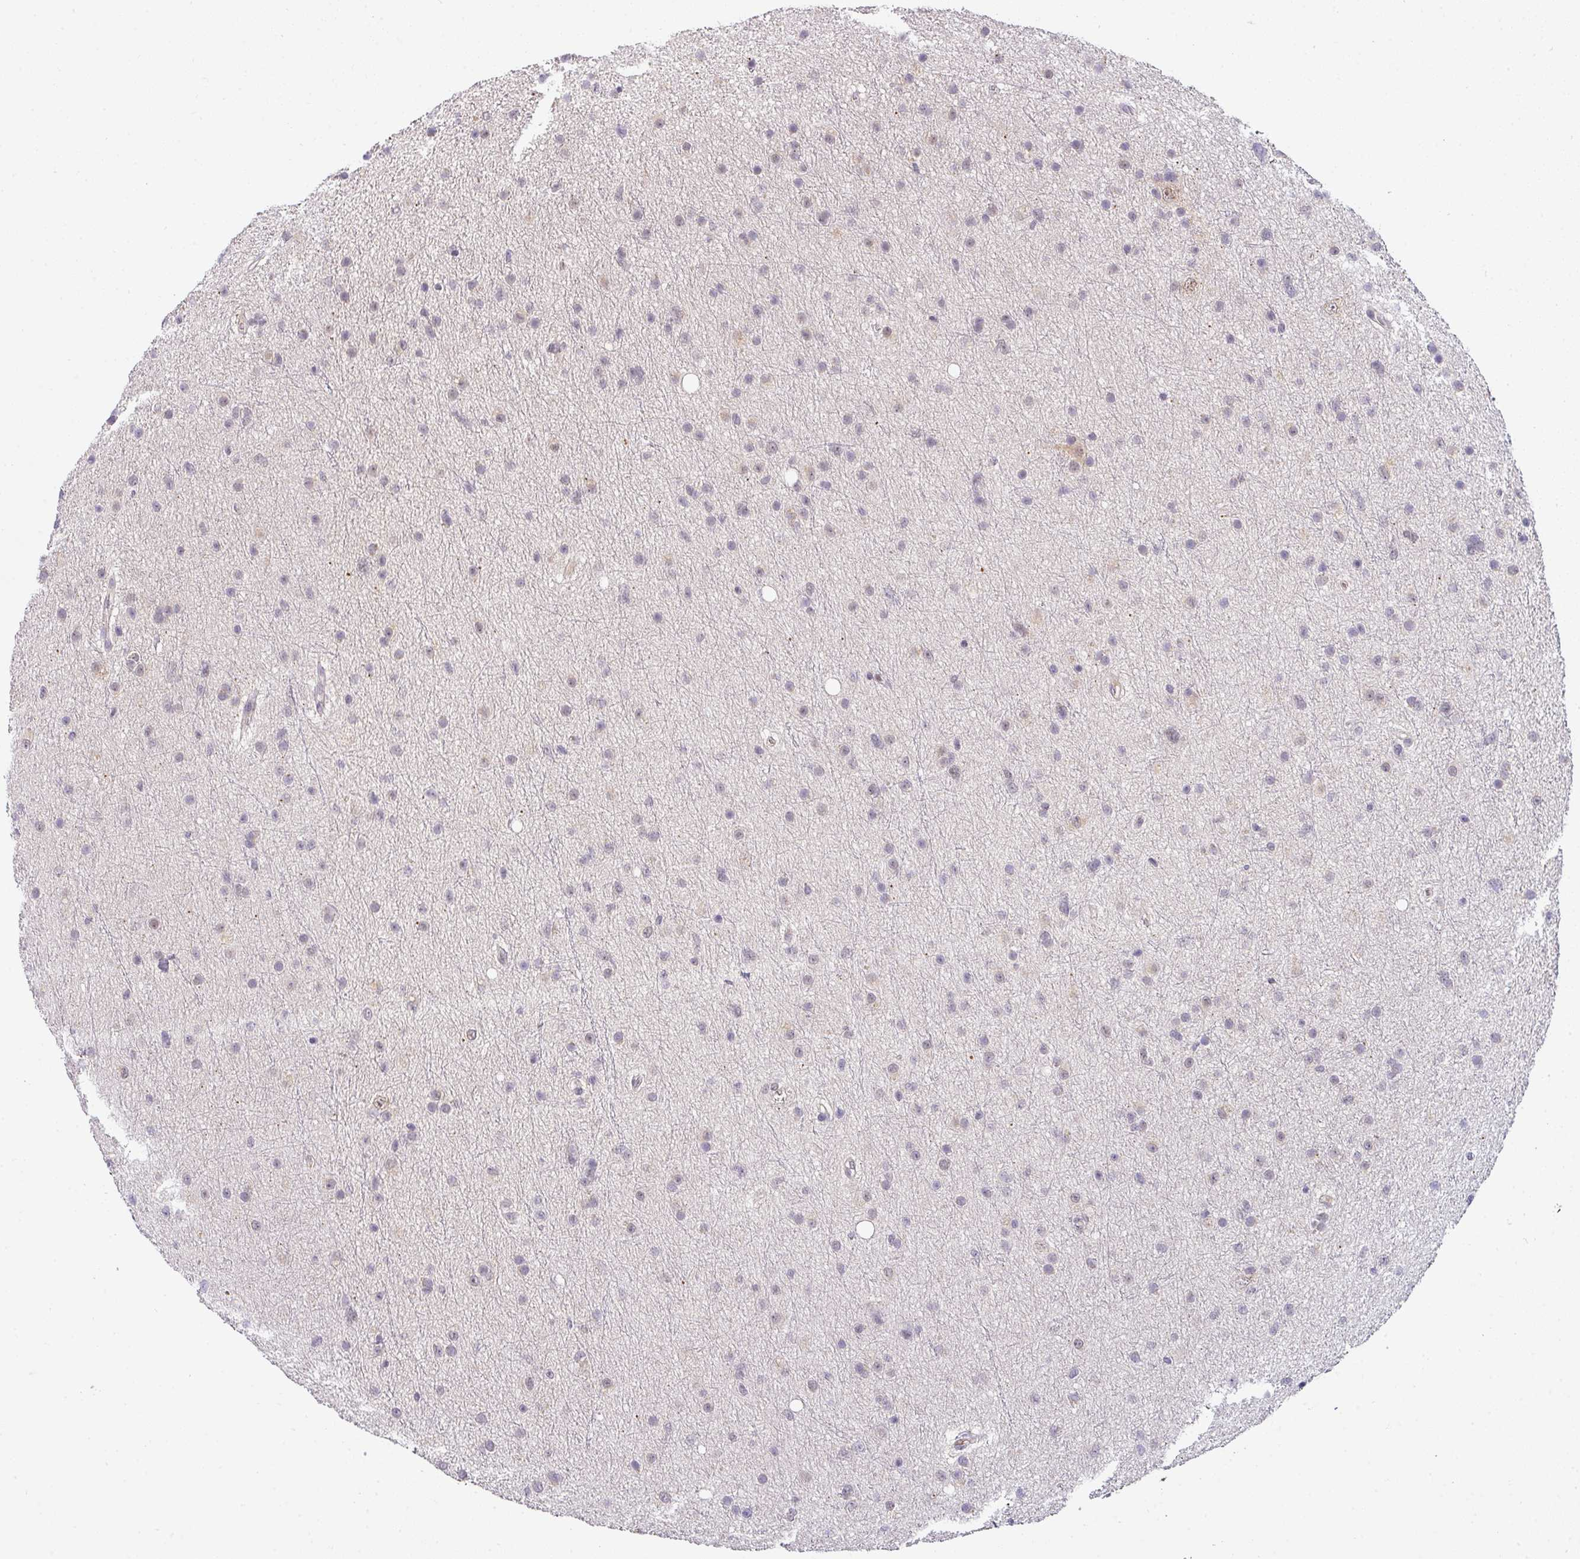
{"staining": {"intensity": "negative", "quantity": "none", "location": "none"}, "tissue": "glioma", "cell_type": "Tumor cells", "image_type": "cancer", "snomed": [{"axis": "morphology", "description": "Glioma, malignant, Low grade"}, {"axis": "topography", "description": "Cerebral cortex"}], "caption": "Immunohistochemistry image of neoplastic tissue: malignant glioma (low-grade) stained with DAB exhibits no significant protein positivity in tumor cells. (Immunohistochemistry (ihc), brightfield microscopy, high magnification).", "gene": "NAPSA", "patient": {"sex": "female", "age": 39}}